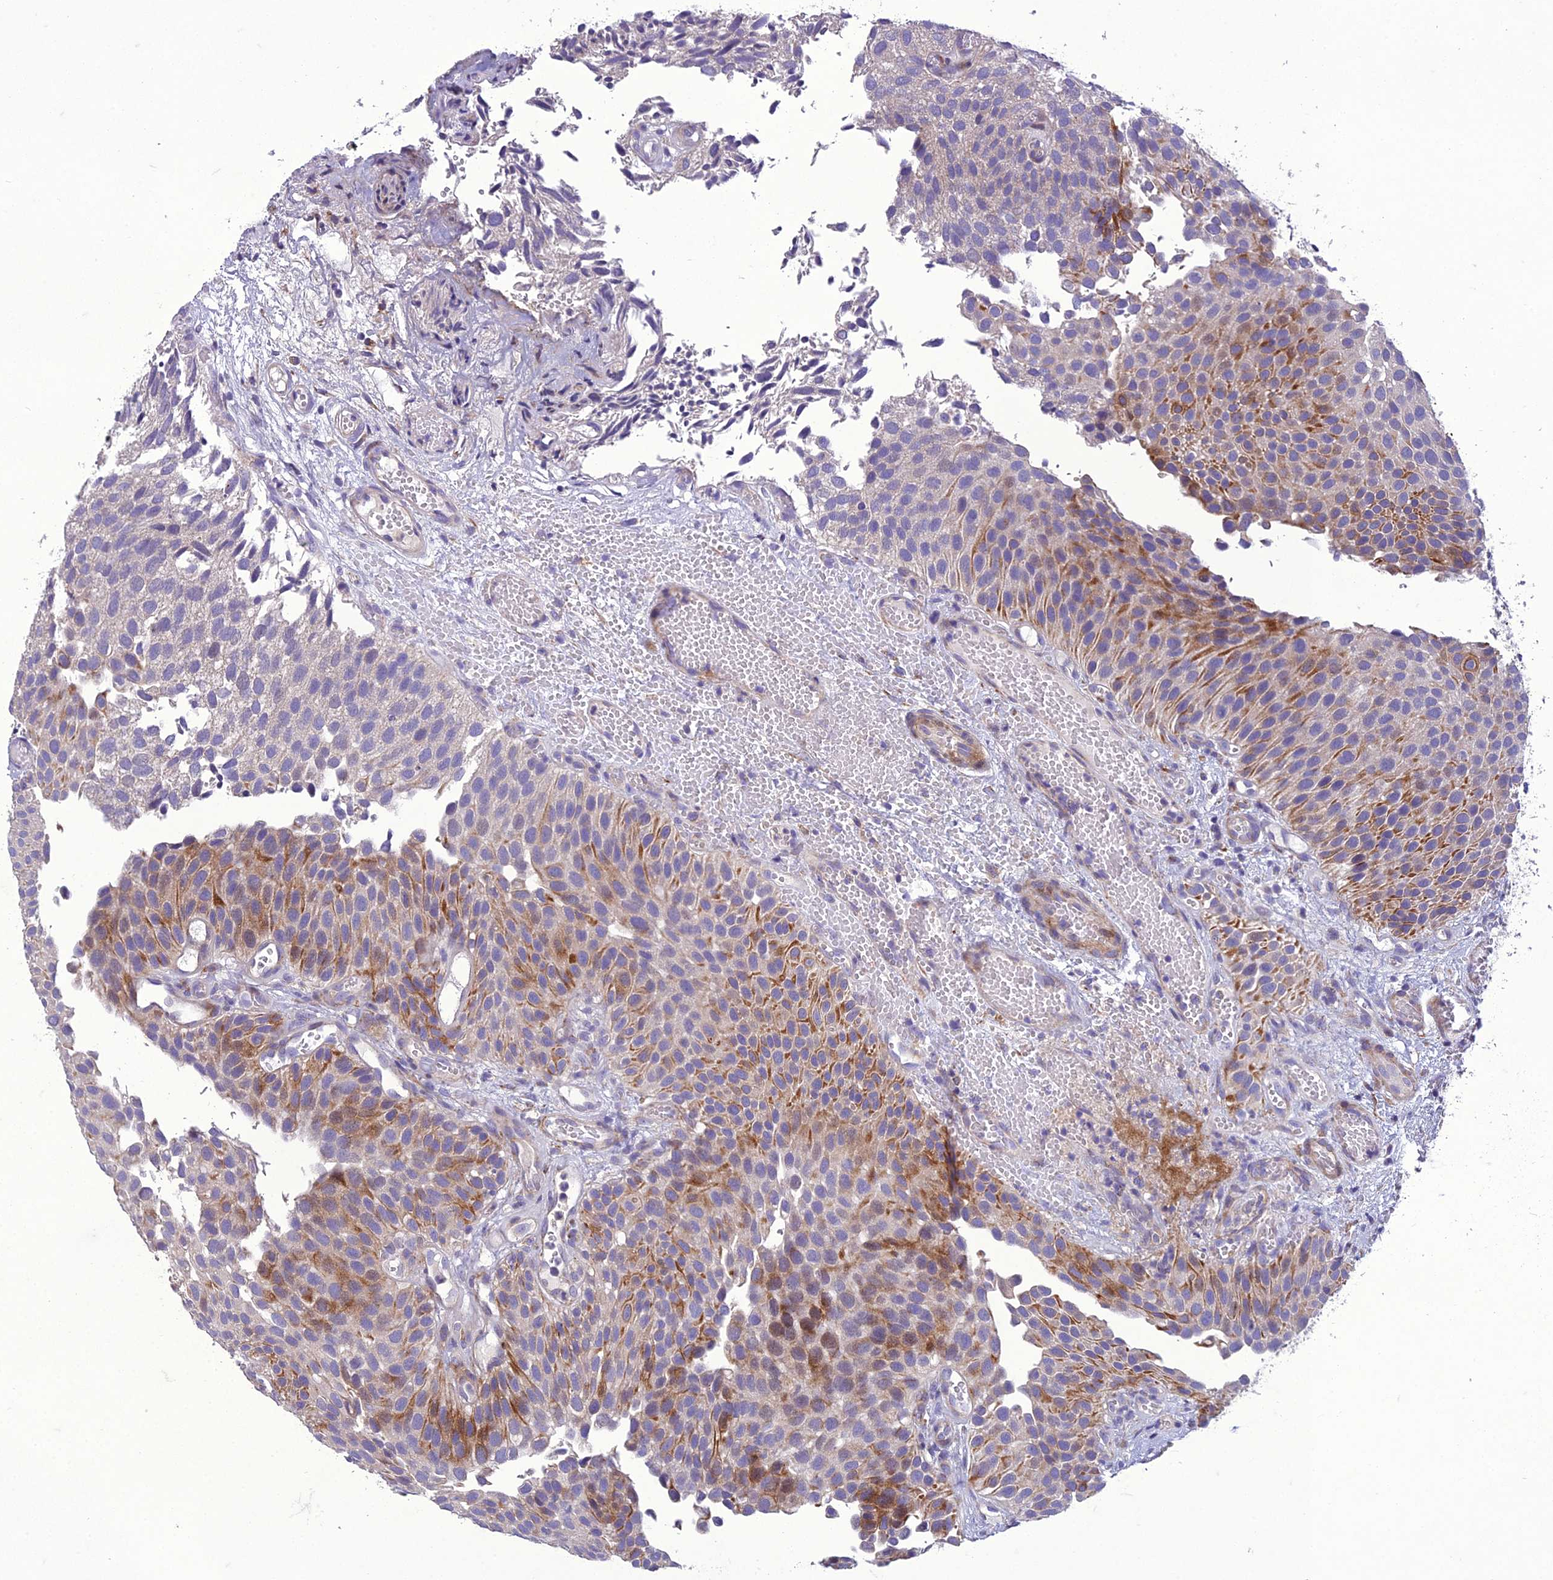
{"staining": {"intensity": "moderate", "quantity": "<25%", "location": "cytoplasmic/membranous"}, "tissue": "urothelial cancer", "cell_type": "Tumor cells", "image_type": "cancer", "snomed": [{"axis": "morphology", "description": "Urothelial carcinoma, Low grade"}, {"axis": "topography", "description": "Urinary bladder"}], "caption": "A brown stain highlights moderate cytoplasmic/membranous expression of a protein in human low-grade urothelial carcinoma tumor cells.", "gene": "ADIPOR2", "patient": {"sex": "male", "age": 89}}